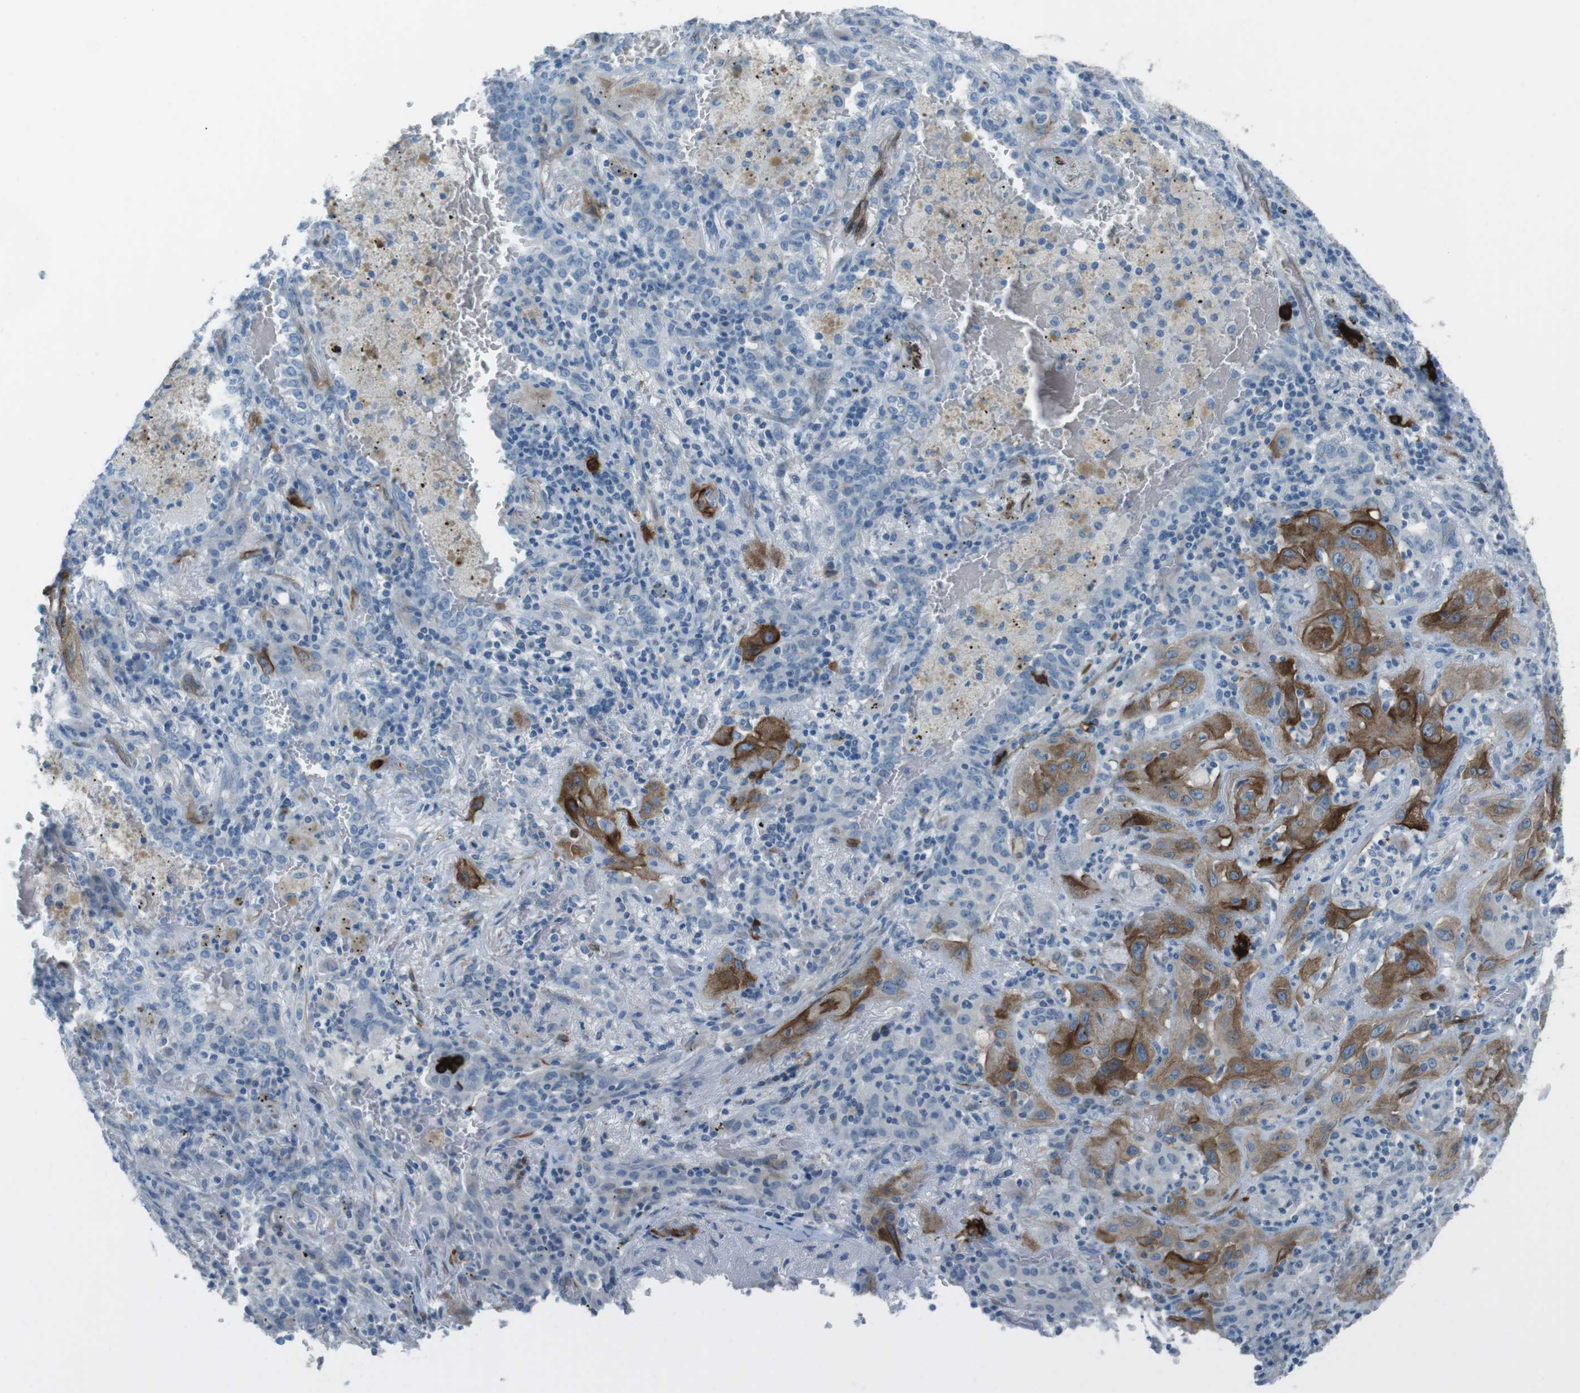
{"staining": {"intensity": "strong", "quantity": ">75%", "location": "cytoplasmic/membranous"}, "tissue": "lung cancer", "cell_type": "Tumor cells", "image_type": "cancer", "snomed": [{"axis": "morphology", "description": "Squamous cell carcinoma, NOS"}, {"axis": "topography", "description": "Lung"}], "caption": "Tumor cells show high levels of strong cytoplasmic/membranous staining in approximately >75% of cells in human squamous cell carcinoma (lung). The protein is shown in brown color, while the nuclei are stained blue.", "gene": "TUBB2A", "patient": {"sex": "female", "age": 47}}